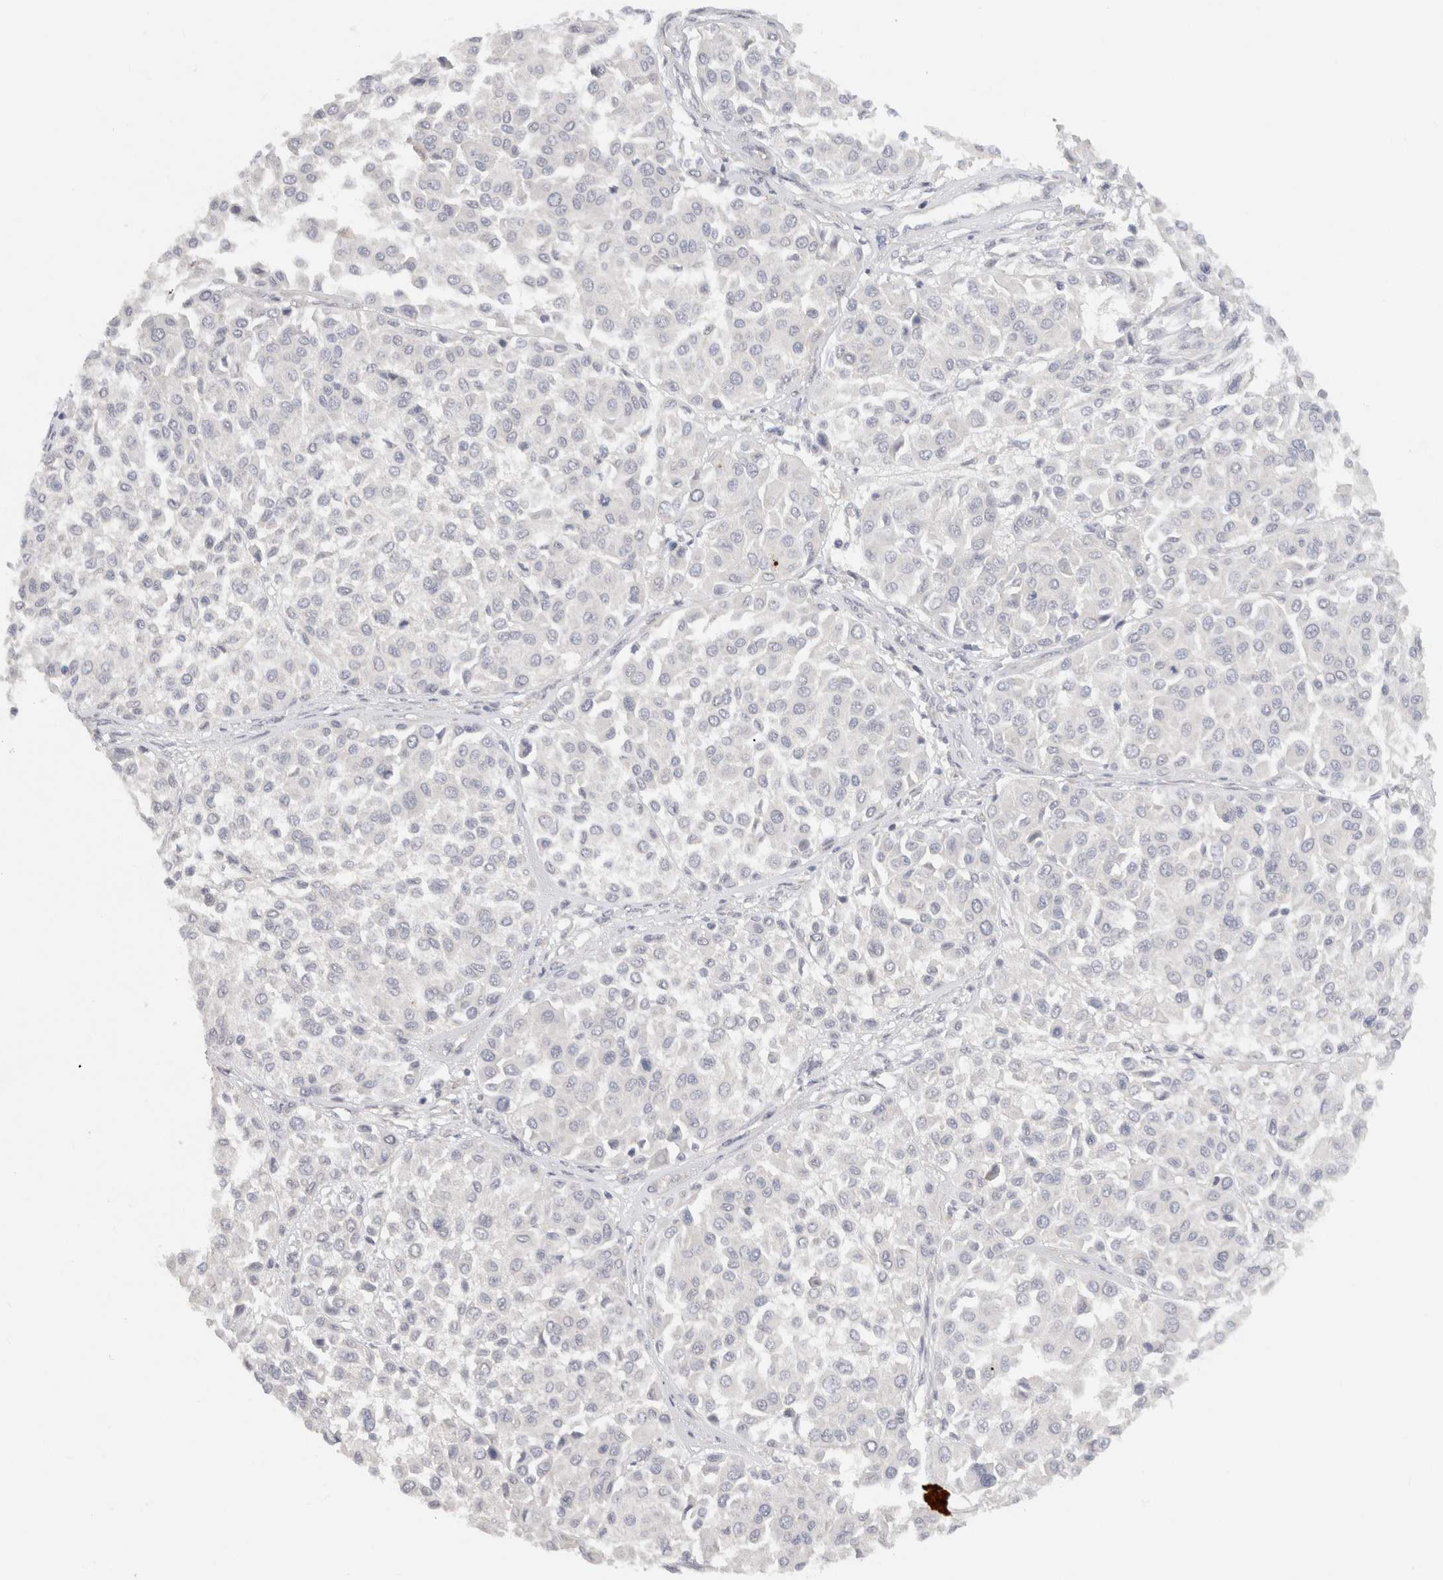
{"staining": {"intensity": "negative", "quantity": "none", "location": "none"}, "tissue": "melanoma", "cell_type": "Tumor cells", "image_type": "cancer", "snomed": [{"axis": "morphology", "description": "Malignant melanoma, Metastatic site"}, {"axis": "topography", "description": "Soft tissue"}], "caption": "Tumor cells show no significant staining in melanoma.", "gene": "CHRM4", "patient": {"sex": "male", "age": 41}}